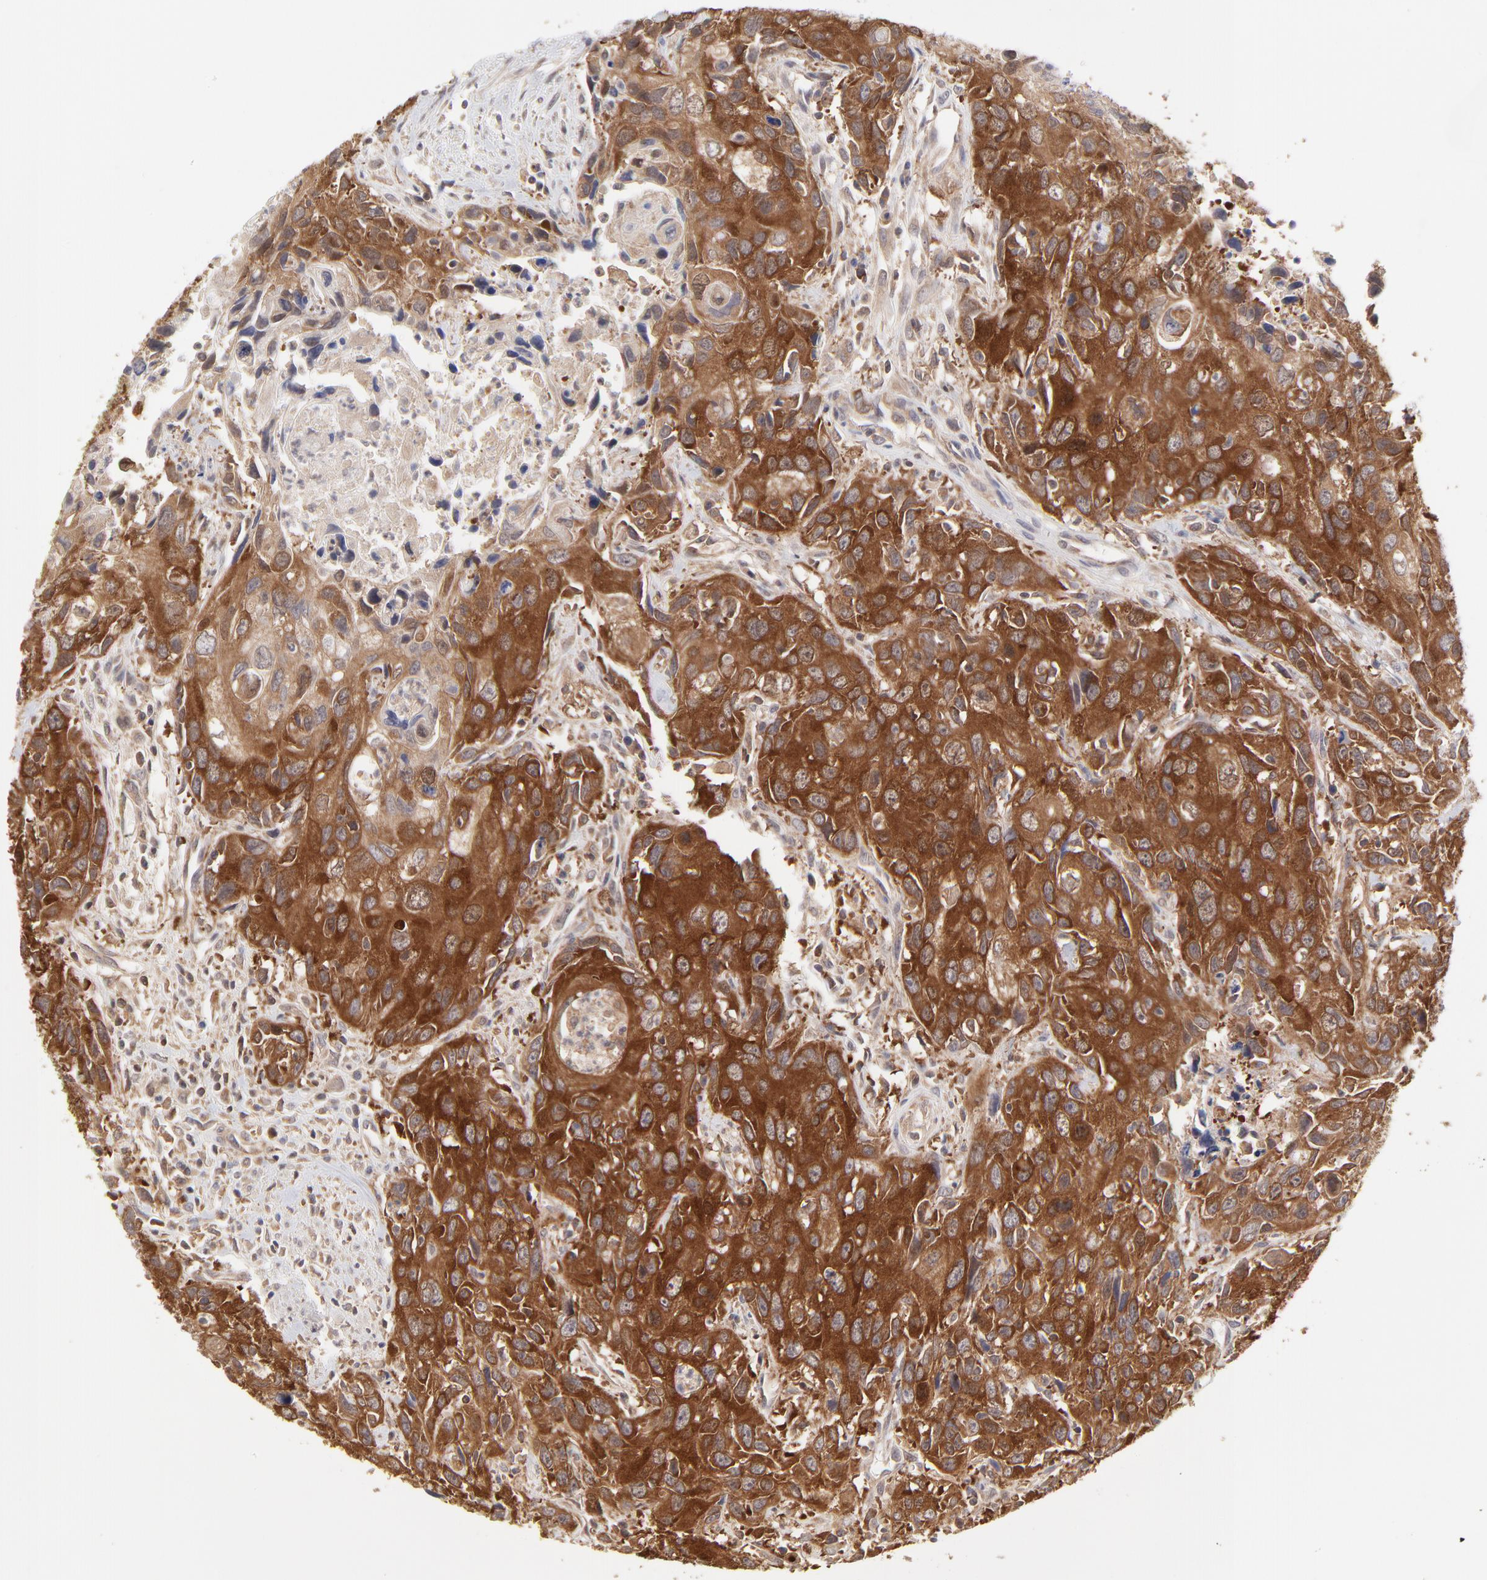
{"staining": {"intensity": "strong", "quantity": ">75%", "location": "cytoplasmic/membranous"}, "tissue": "urothelial cancer", "cell_type": "Tumor cells", "image_type": "cancer", "snomed": [{"axis": "morphology", "description": "Urothelial carcinoma, High grade"}, {"axis": "topography", "description": "Urinary bladder"}], "caption": "Immunohistochemical staining of human urothelial cancer displays strong cytoplasmic/membranous protein positivity in about >75% of tumor cells.", "gene": "GART", "patient": {"sex": "male", "age": 71}}